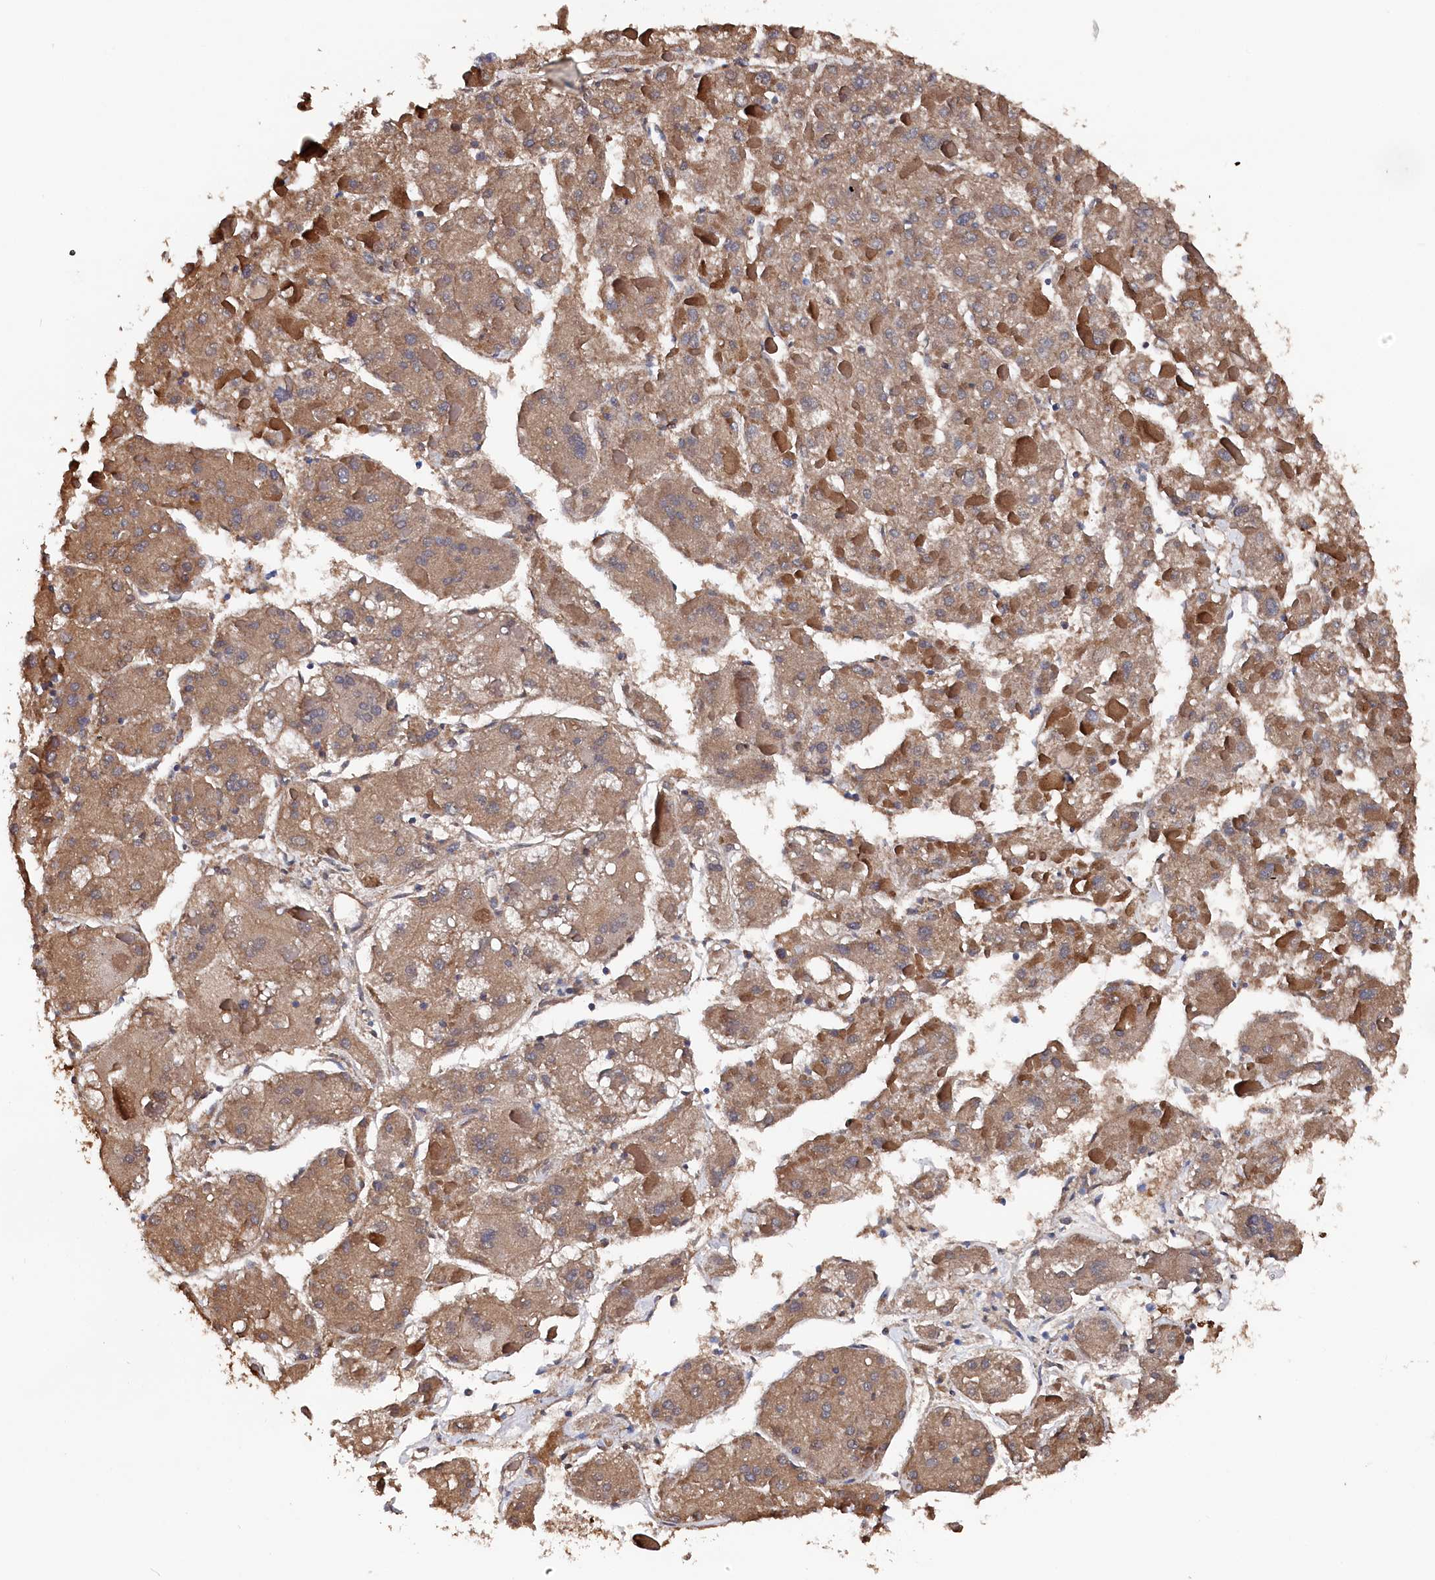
{"staining": {"intensity": "moderate", "quantity": ">75%", "location": "cytoplasmic/membranous"}, "tissue": "liver cancer", "cell_type": "Tumor cells", "image_type": "cancer", "snomed": [{"axis": "morphology", "description": "Carcinoma, Hepatocellular, NOS"}, {"axis": "topography", "description": "Liver"}], "caption": "Immunohistochemical staining of liver hepatocellular carcinoma reveals moderate cytoplasmic/membranous protein positivity in approximately >75% of tumor cells.", "gene": "BHMT", "patient": {"sex": "female", "age": 73}}